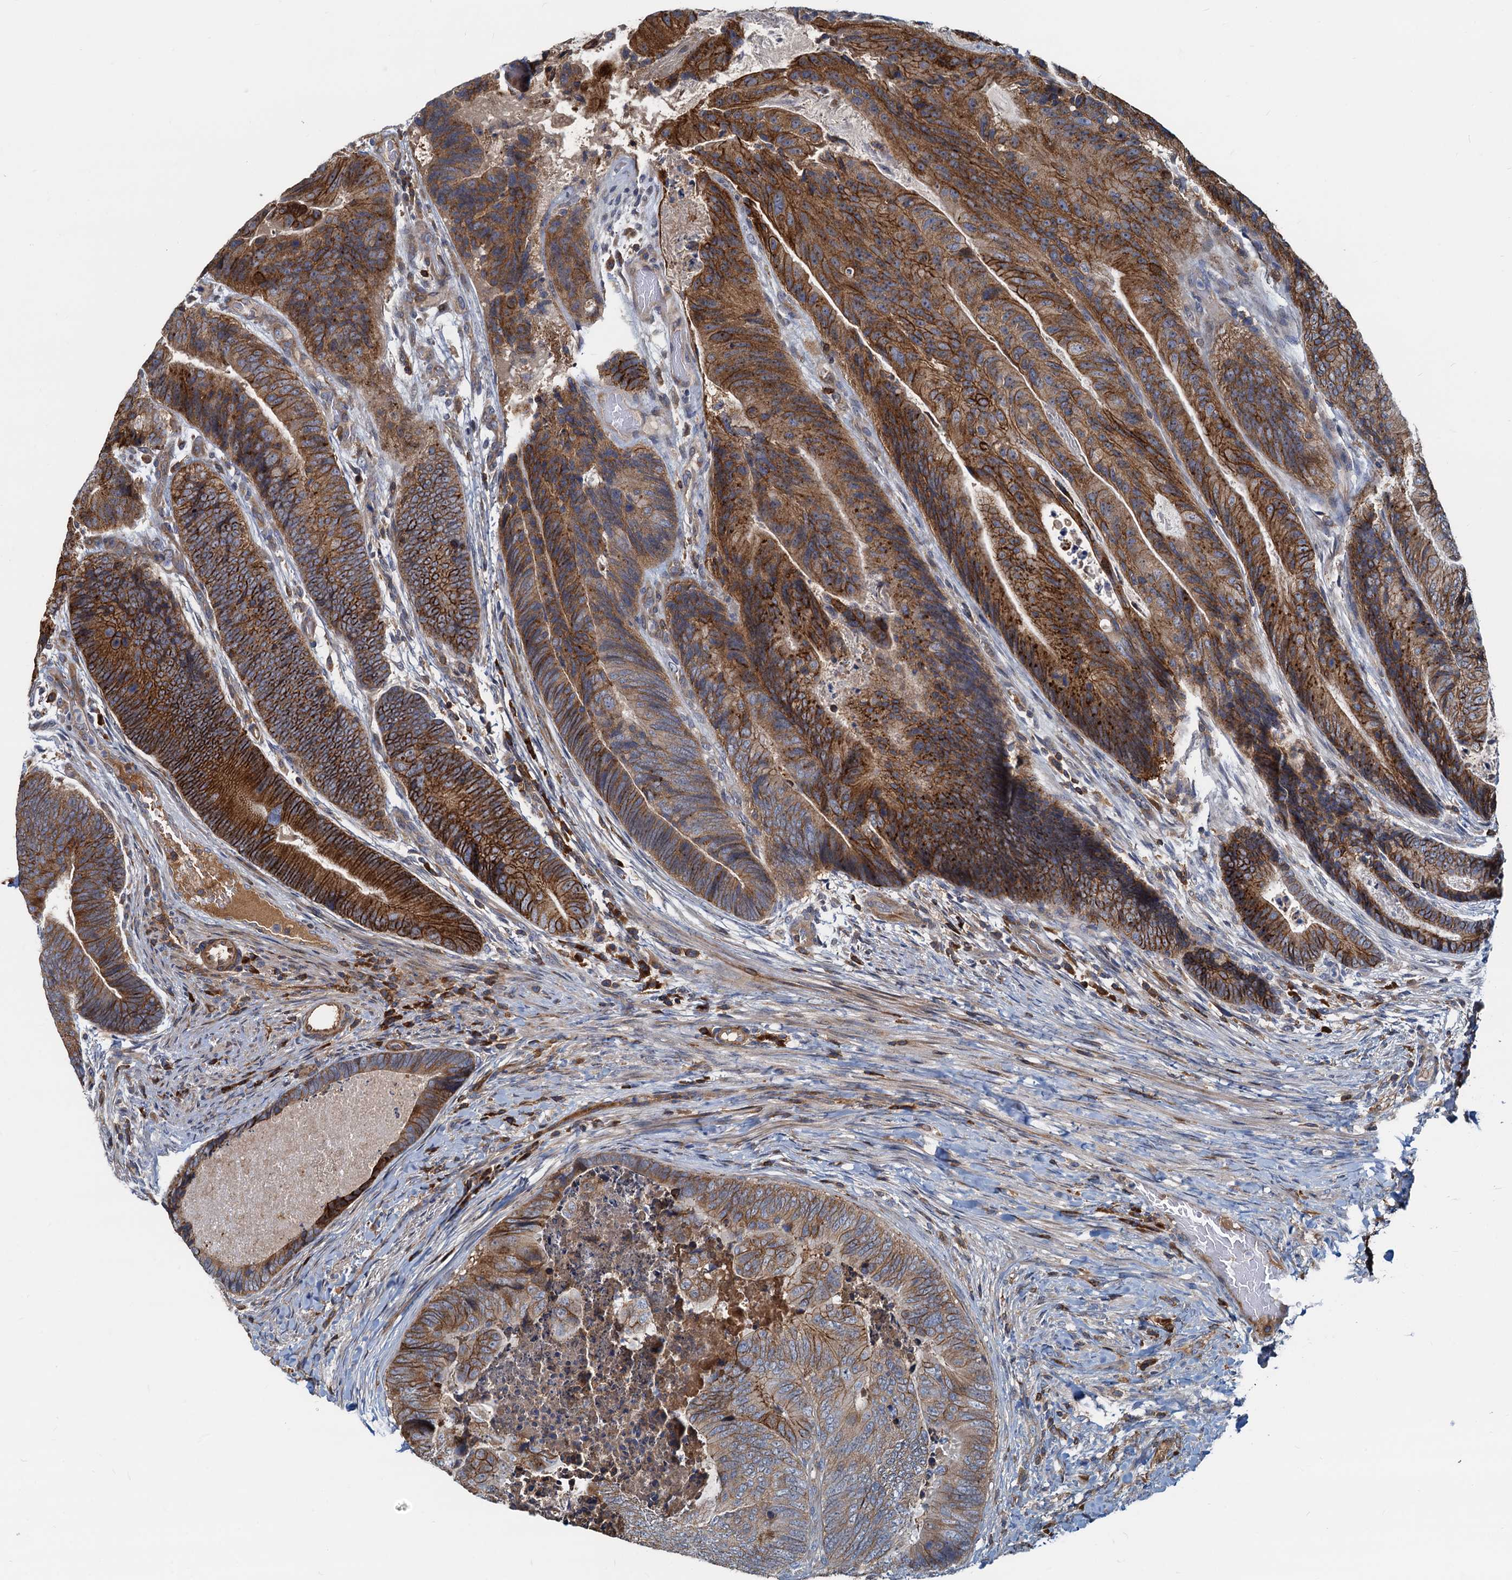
{"staining": {"intensity": "strong", "quantity": ">75%", "location": "cytoplasmic/membranous"}, "tissue": "colorectal cancer", "cell_type": "Tumor cells", "image_type": "cancer", "snomed": [{"axis": "morphology", "description": "Adenocarcinoma, NOS"}, {"axis": "topography", "description": "Colon"}], "caption": "Tumor cells exhibit high levels of strong cytoplasmic/membranous staining in about >75% of cells in human adenocarcinoma (colorectal).", "gene": "LNX2", "patient": {"sex": "female", "age": 67}}